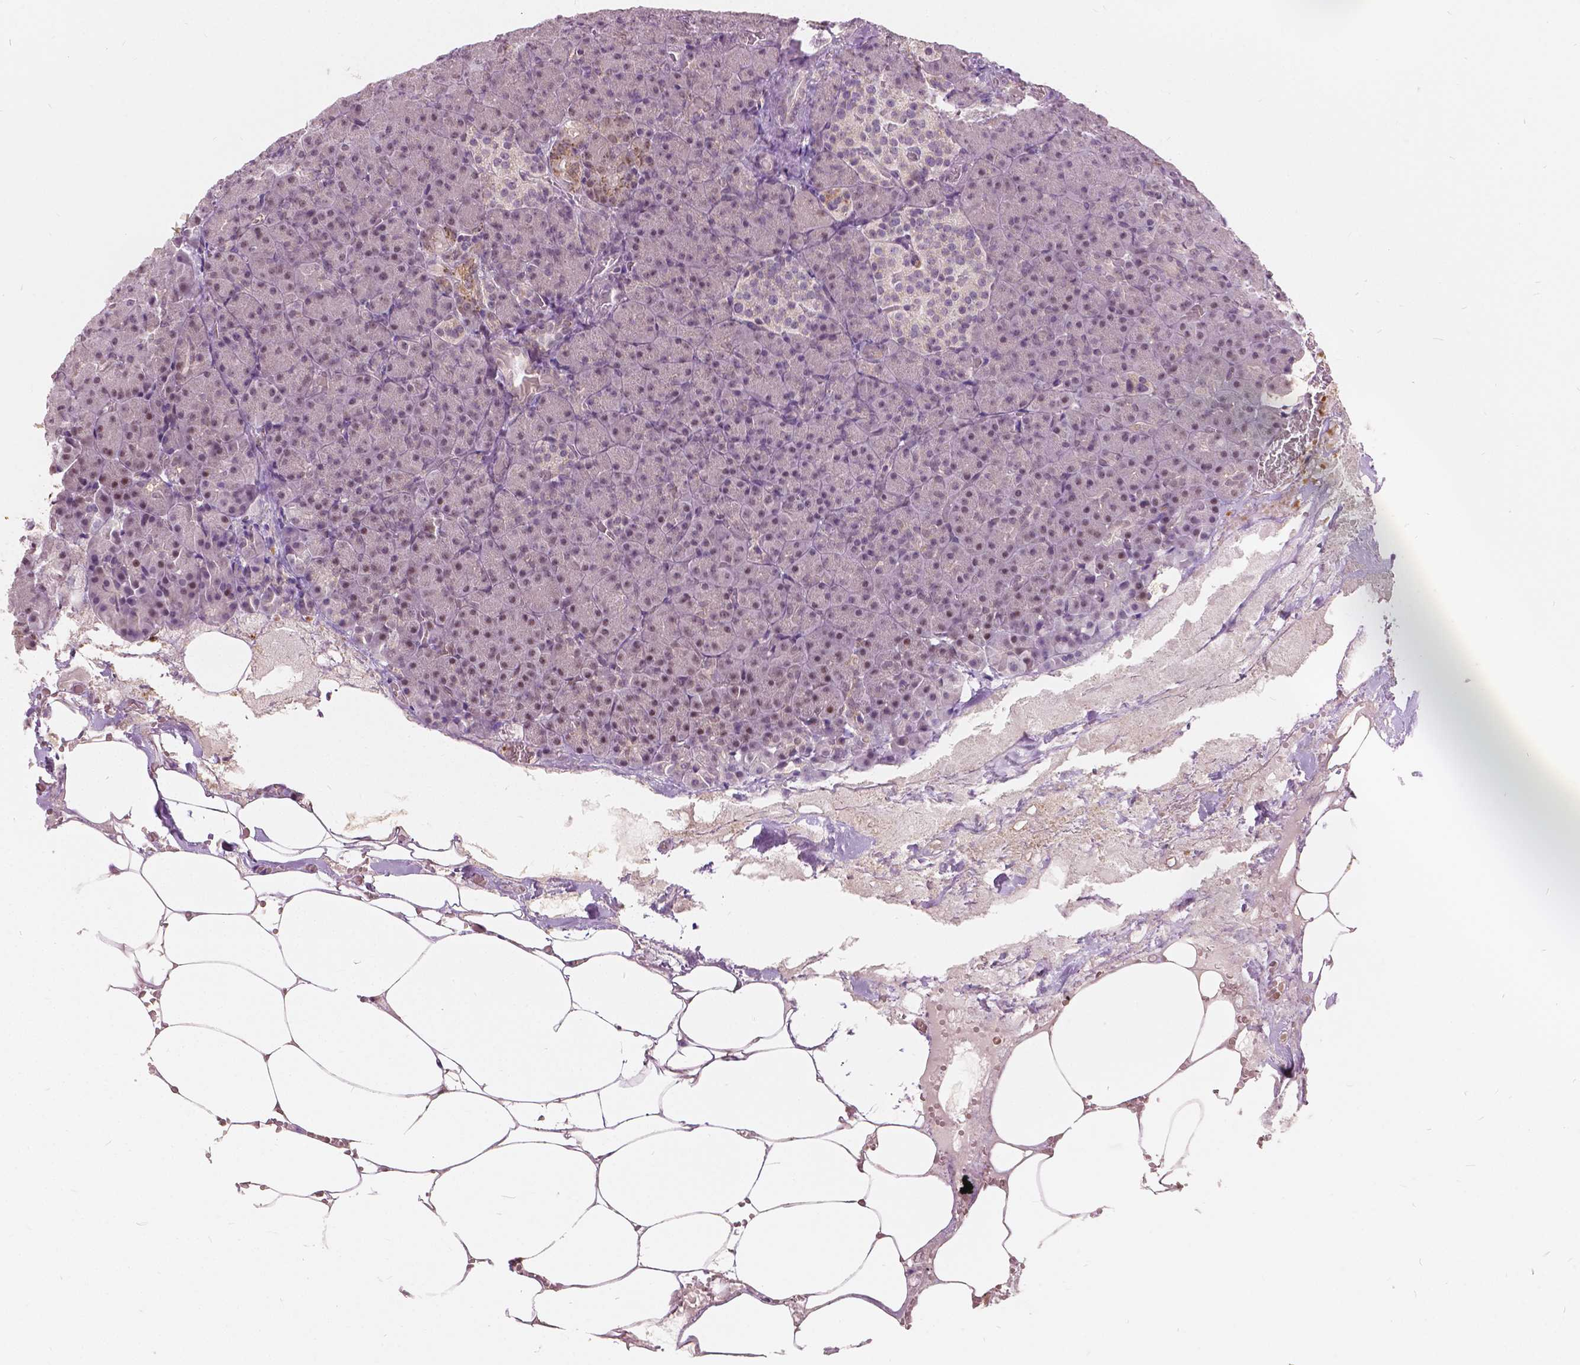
{"staining": {"intensity": "moderate", "quantity": "<25%", "location": "nuclear"}, "tissue": "pancreas", "cell_type": "Exocrine glandular cells", "image_type": "normal", "snomed": [{"axis": "morphology", "description": "Normal tissue, NOS"}, {"axis": "topography", "description": "Pancreas"}], "caption": "A high-resolution photomicrograph shows immunohistochemistry (IHC) staining of normal pancreas, which displays moderate nuclear positivity in approximately <25% of exocrine glandular cells.", "gene": "DLX6", "patient": {"sex": "female", "age": 74}}